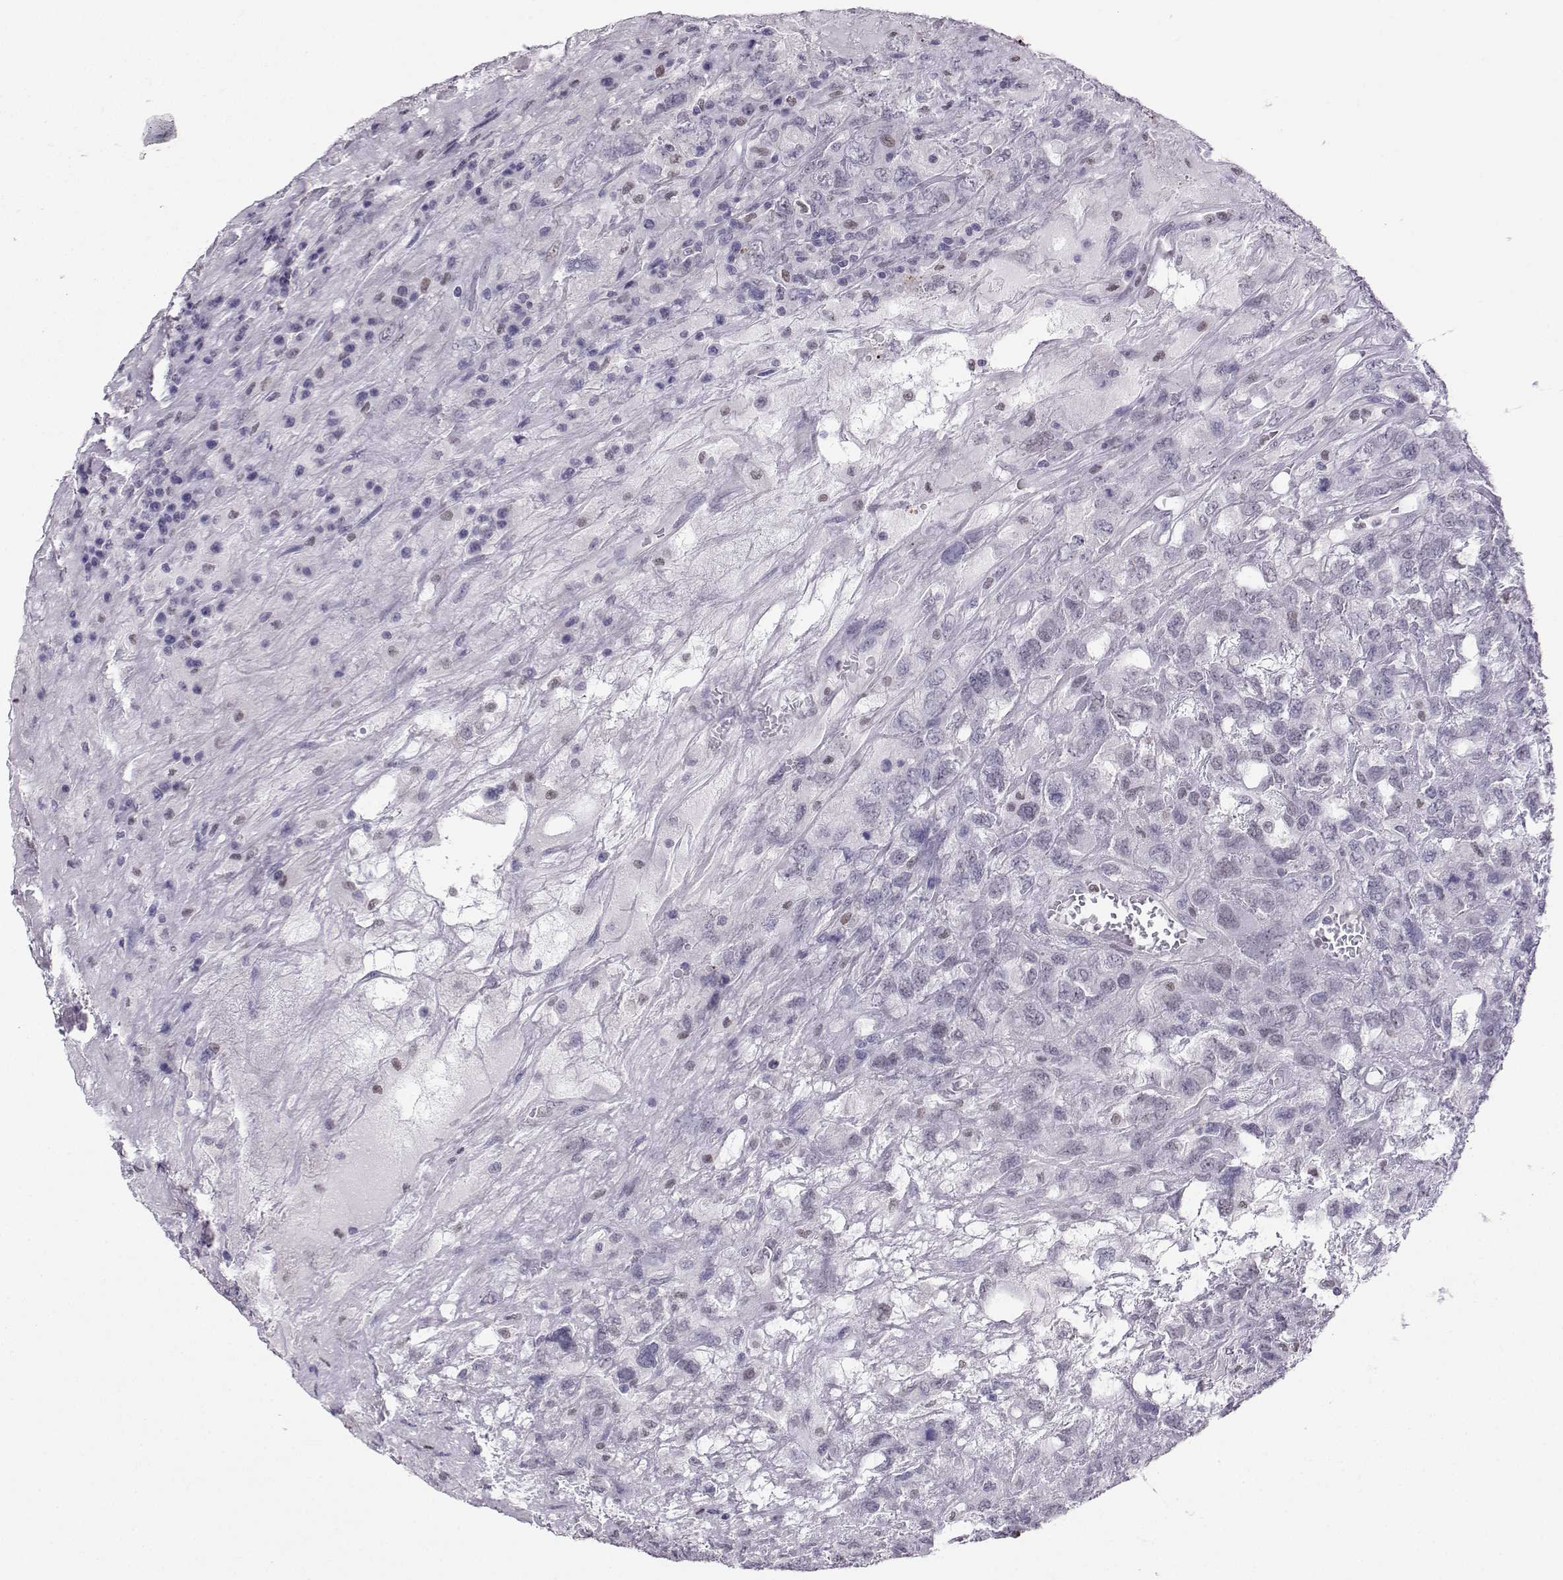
{"staining": {"intensity": "negative", "quantity": "none", "location": "none"}, "tissue": "testis cancer", "cell_type": "Tumor cells", "image_type": "cancer", "snomed": [{"axis": "morphology", "description": "Seminoma, NOS"}, {"axis": "topography", "description": "Testis"}], "caption": "High magnification brightfield microscopy of seminoma (testis) stained with DAB (3,3'-diaminobenzidine) (brown) and counterstained with hematoxylin (blue): tumor cells show no significant staining. (DAB immunohistochemistry (IHC) visualized using brightfield microscopy, high magnification).", "gene": "TEDC2", "patient": {"sex": "male", "age": 52}}